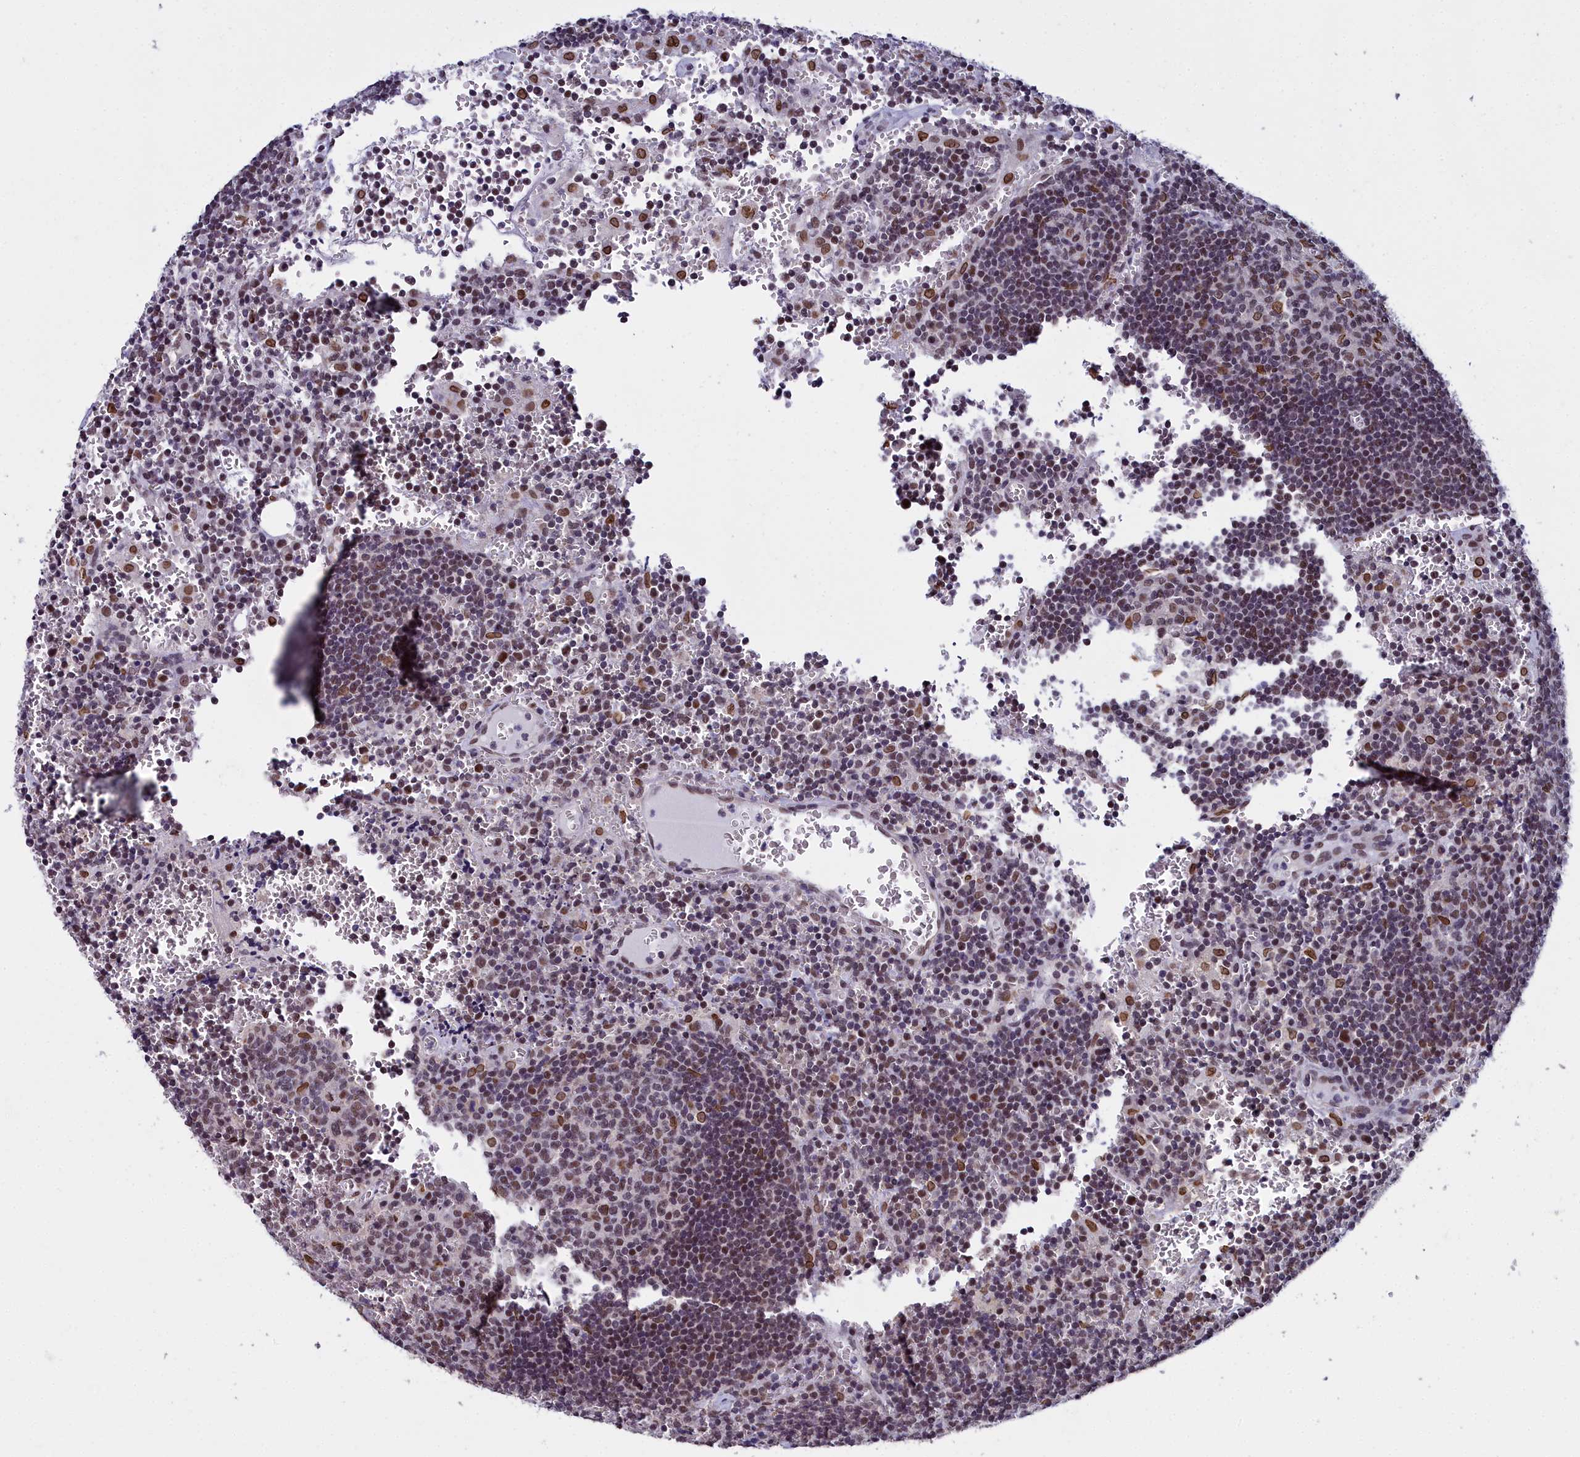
{"staining": {"intensity": "moderate", "quantity": "25%-75%", "location": "nuclear"}, "tissue": "lymph node", "cell_type": "Germinal center cells", "image_type": "normal", "snomed": [{"axis": "morphology", "description": "Normal tissue, NOS"}, {"axis": "topography", "description": "Lymph node"}], "caption": "Immunohistochemical staining of normal human lymph node reveals moderate nuclear protein positivity in approximately 25%-75% of germinal center cells.", "gene": "CCDC97", "patient": {"sex": "female", "age": 73}}